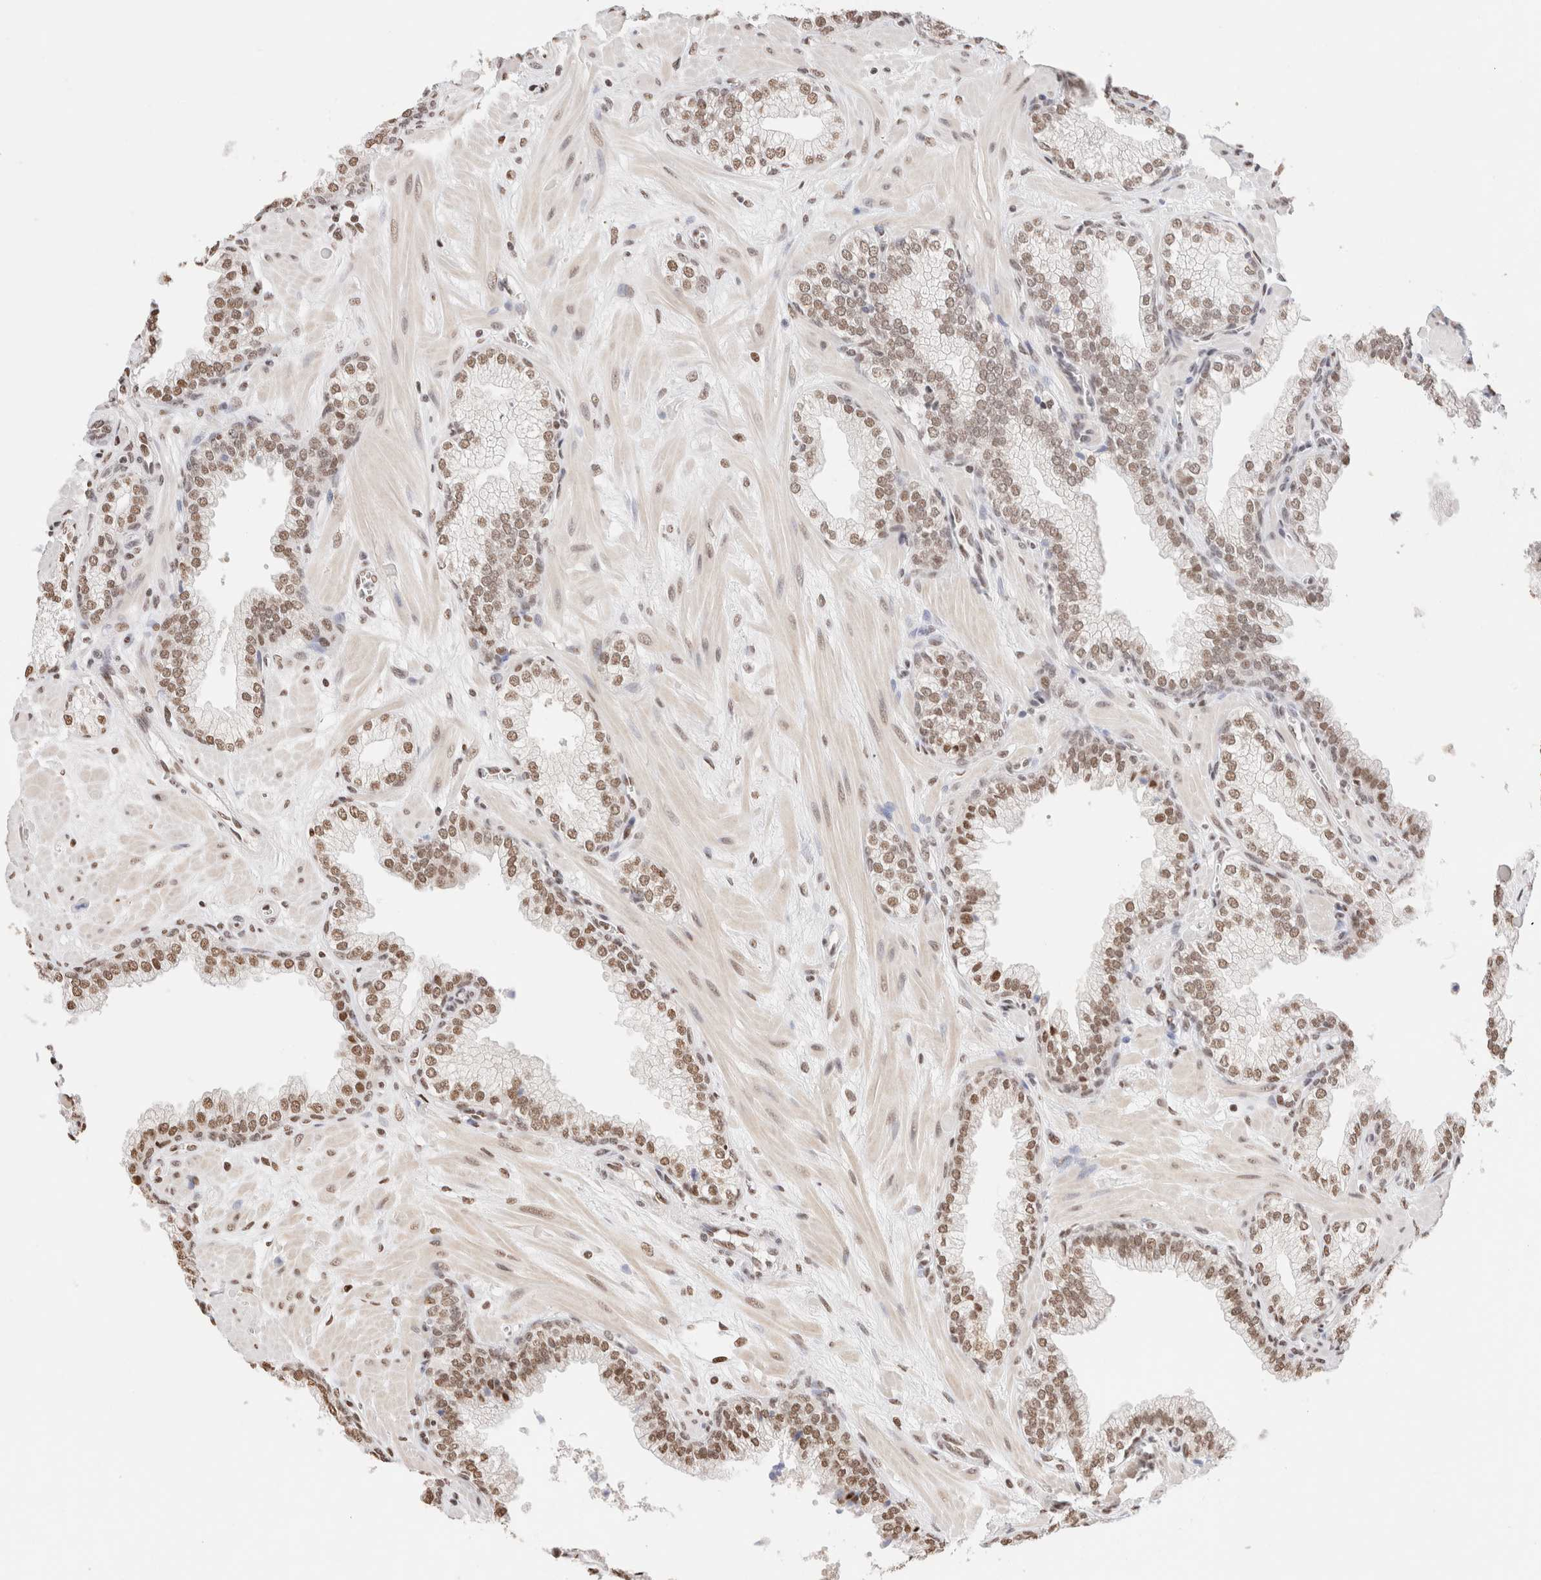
{"staining": {"intensity": "moderate", "quantity": ">75%", "location": "nuclear"}, "tissue": "prostate", "cell_type": "Glandular cells", "image_type": "normal", "snomed": [{"axis": "morphology", "description": "Normal tissue, NOS"}, {"axis": "morphology", "description": "Urothelial carcinoma, Low grade"}, {"axis": "topography", "description": "Urinary bladder"}, {"axis": "topography", "description": "Prostate"}], "caption": "Moderate nuclear protein expression is present in about >75% of glandular cells in prostate. Using DAB (brown) and hematoxylin (blue) stains, captured at high magnification using brightfield microscopy.", "gene": "SUPT3H", "patient": {"sex": "male", "age": 60}}